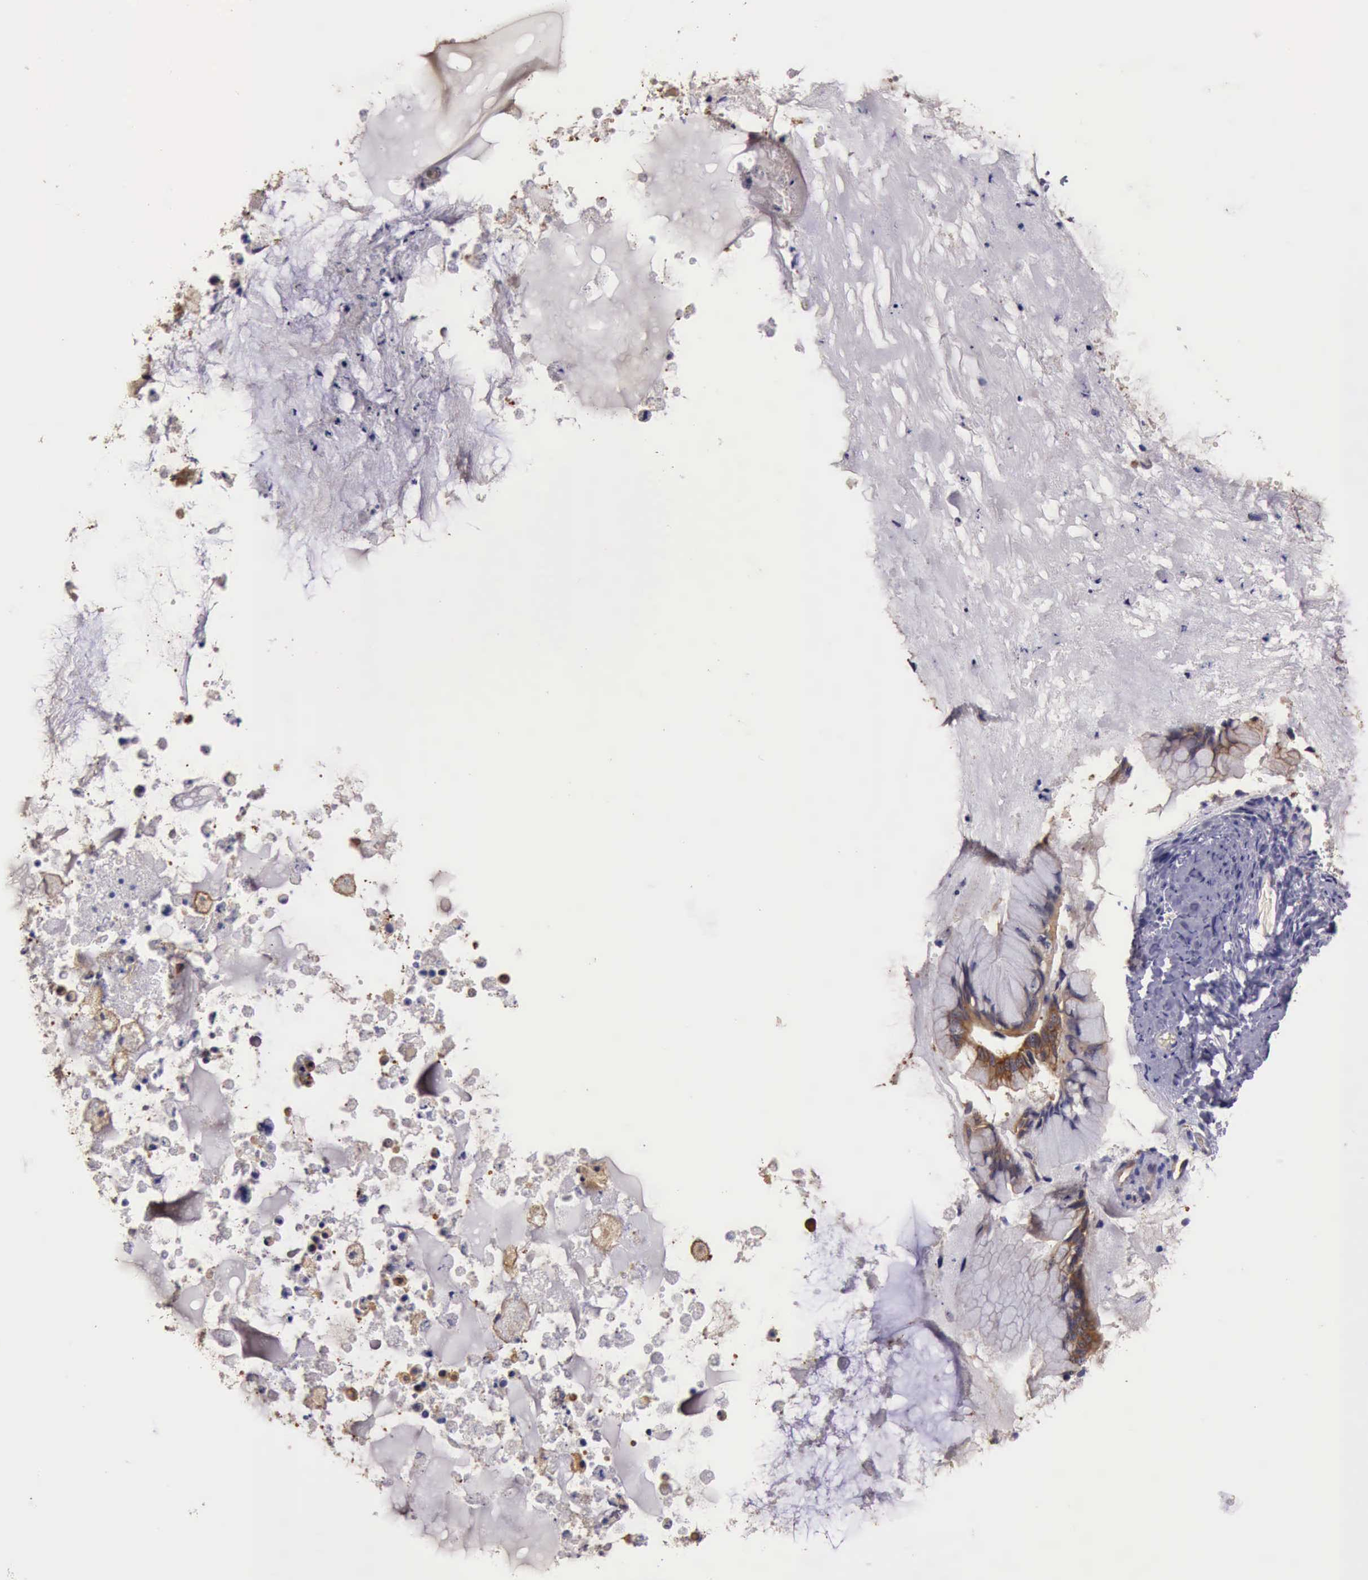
{"staining": {"intensity": "moderate", "quantity": ">75%", "location": "cytoplasmic/membranous"}, "tissue": "ovarian cancer", "cell_type": "Tumor cells", "image_type": "cancer", "snomed": [{"axis": "morphology", "description": "Cystadenocarcinoma, mucinous, NOS"}, {"axis": "topography", "description": "Ovary"}], "caption": "About >75% of tumor cells in ovarian cancer (mucinous cystadenocarcinoma) exhibit moderate cytoplasmic/membranous protein positivity as visualized by brown immunohistochemical staining.", "gene": "ARHGAP4", "patient": {"sex": "female", "age": 36}}